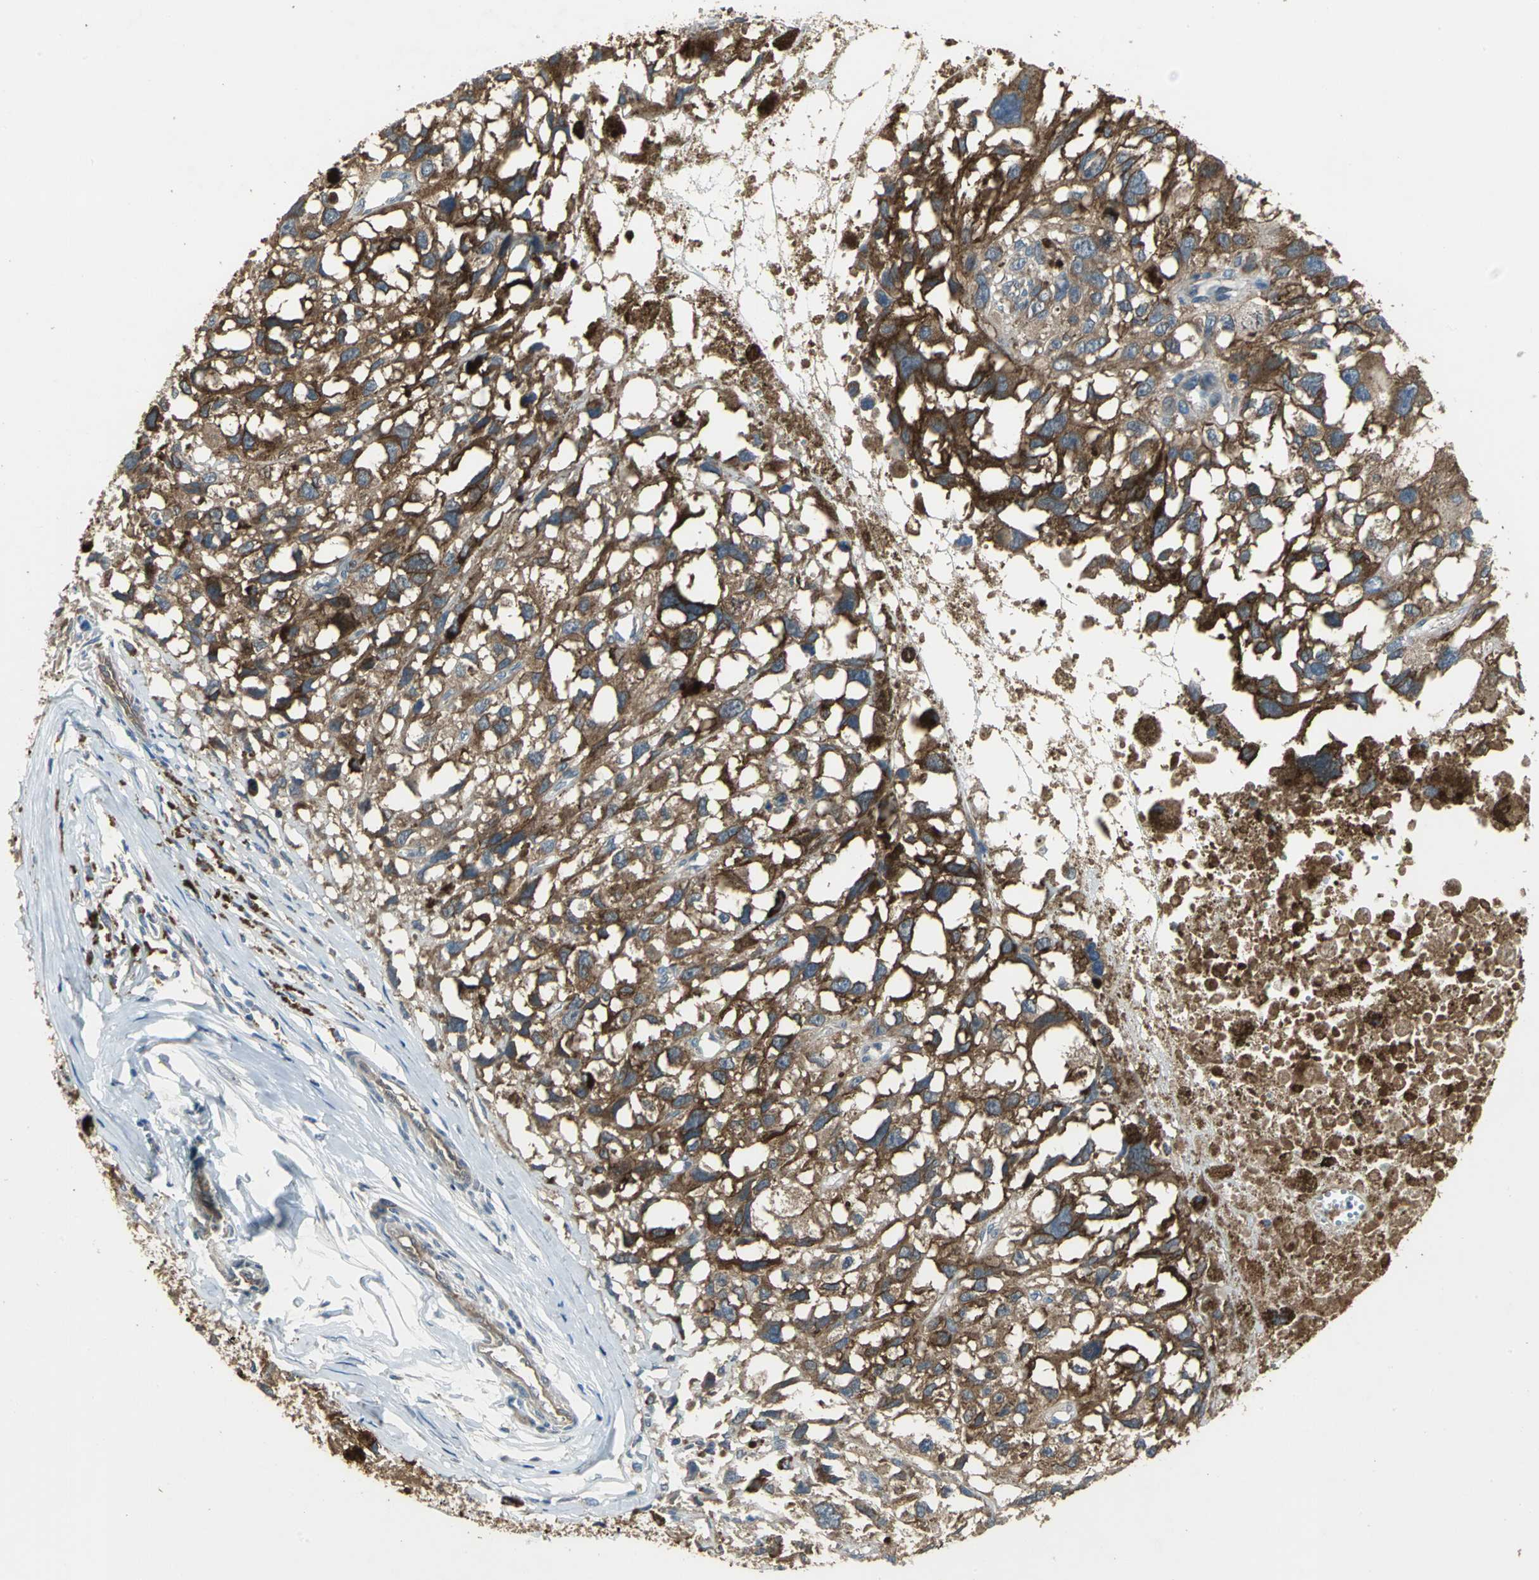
{"staining": {"intensity": "strong", "quantity": ">75%", "location": "cytoplasmic/membranous"}, "tissue": "melanoma", "cell_type": "Tumor cells", "image_type": "cancer", "snomed": [{"axis": "morphology", "description": "Malignant melanoma, Metastatic site"}, {"axis": "topography", "description": "Lymph node"}], "caption": "Human malignant melanoma (metastatic site) stained with a protein marker reveals strong staining in tumor cells.", "gene": "MET", "patient": {"sex": "male", "age": 59}}